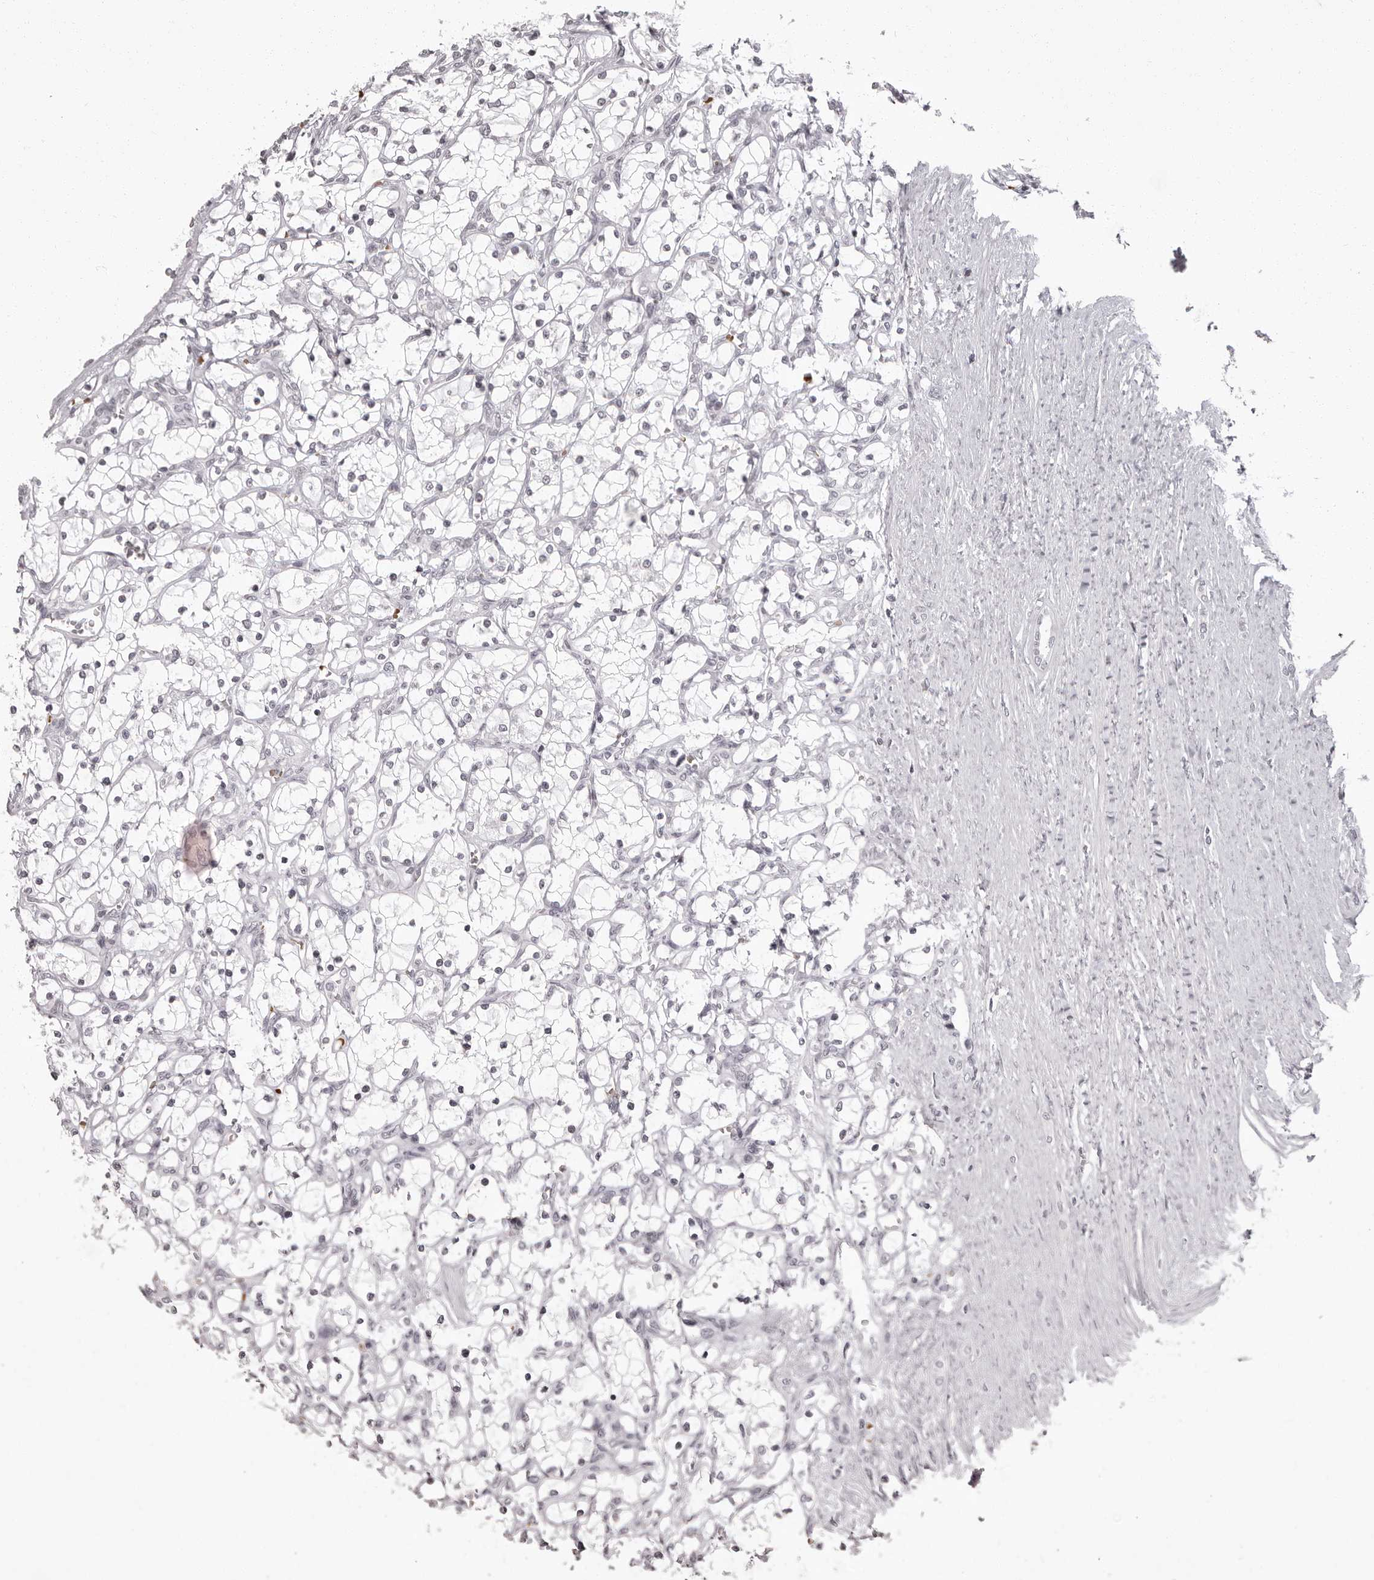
{"staining": {"intensity": "negative", "quantity": "none", "location": "none"}, "tissue": "renal cancer", "cell_type": "Tumor cells", "image_type": "cancer", "snomed": [{"axis": "morphology", "description": "Adenocarcinoma, NOS"}, {"axis": "topography", "description": "Kidney"}], "caption": "Immunohistochemistry (IHC) of renal adenocarcinoma shows no expression in tumor cells. (Brightfield microscopy of DAB IHC at high magnification).", "gene": "C8orf74", "patient": {"sex": "female", "age": 69}}